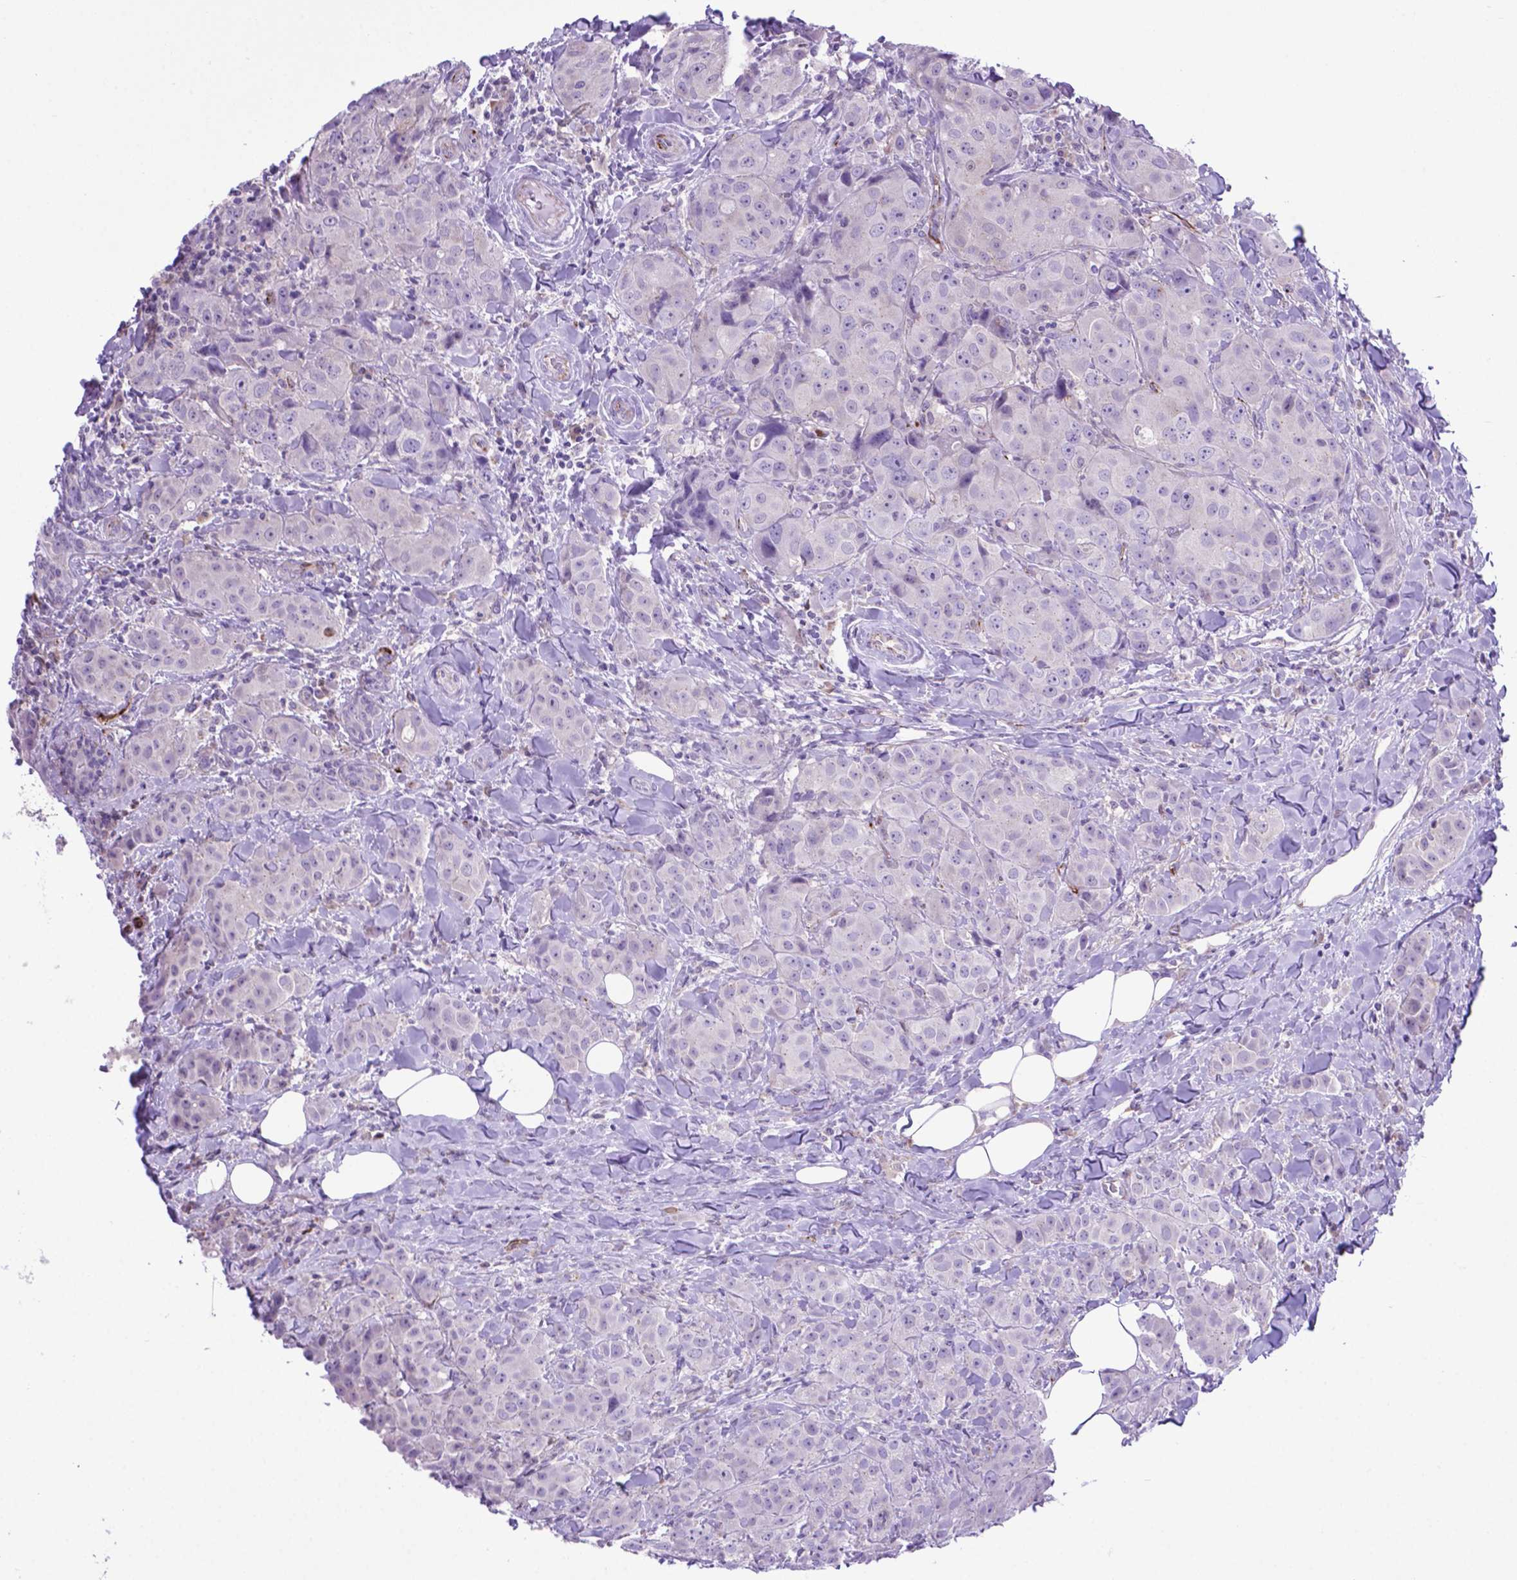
{"staining": {"intensity": "negative", "quantity": "none", "location": "none"}, "tissue": "breast cancer", "cell_type": "Tumor cells", "image_type": "cancer", "snomed": [{"axis": "morphology", "description": "Duct carcinoma"}, {"axis": "topography", "description": "Breast"}], "caption": "High magnification brightfield microscopy of breast infiltrating ductal carcinoma stained with DAB (3,3'-diaminobenzidine) (brown) and counterstained with hematoxylin (blue): tumor cells show no significant expression.", "gene": "LZTR1", "patient": {"sex": "female", "age": 43}}